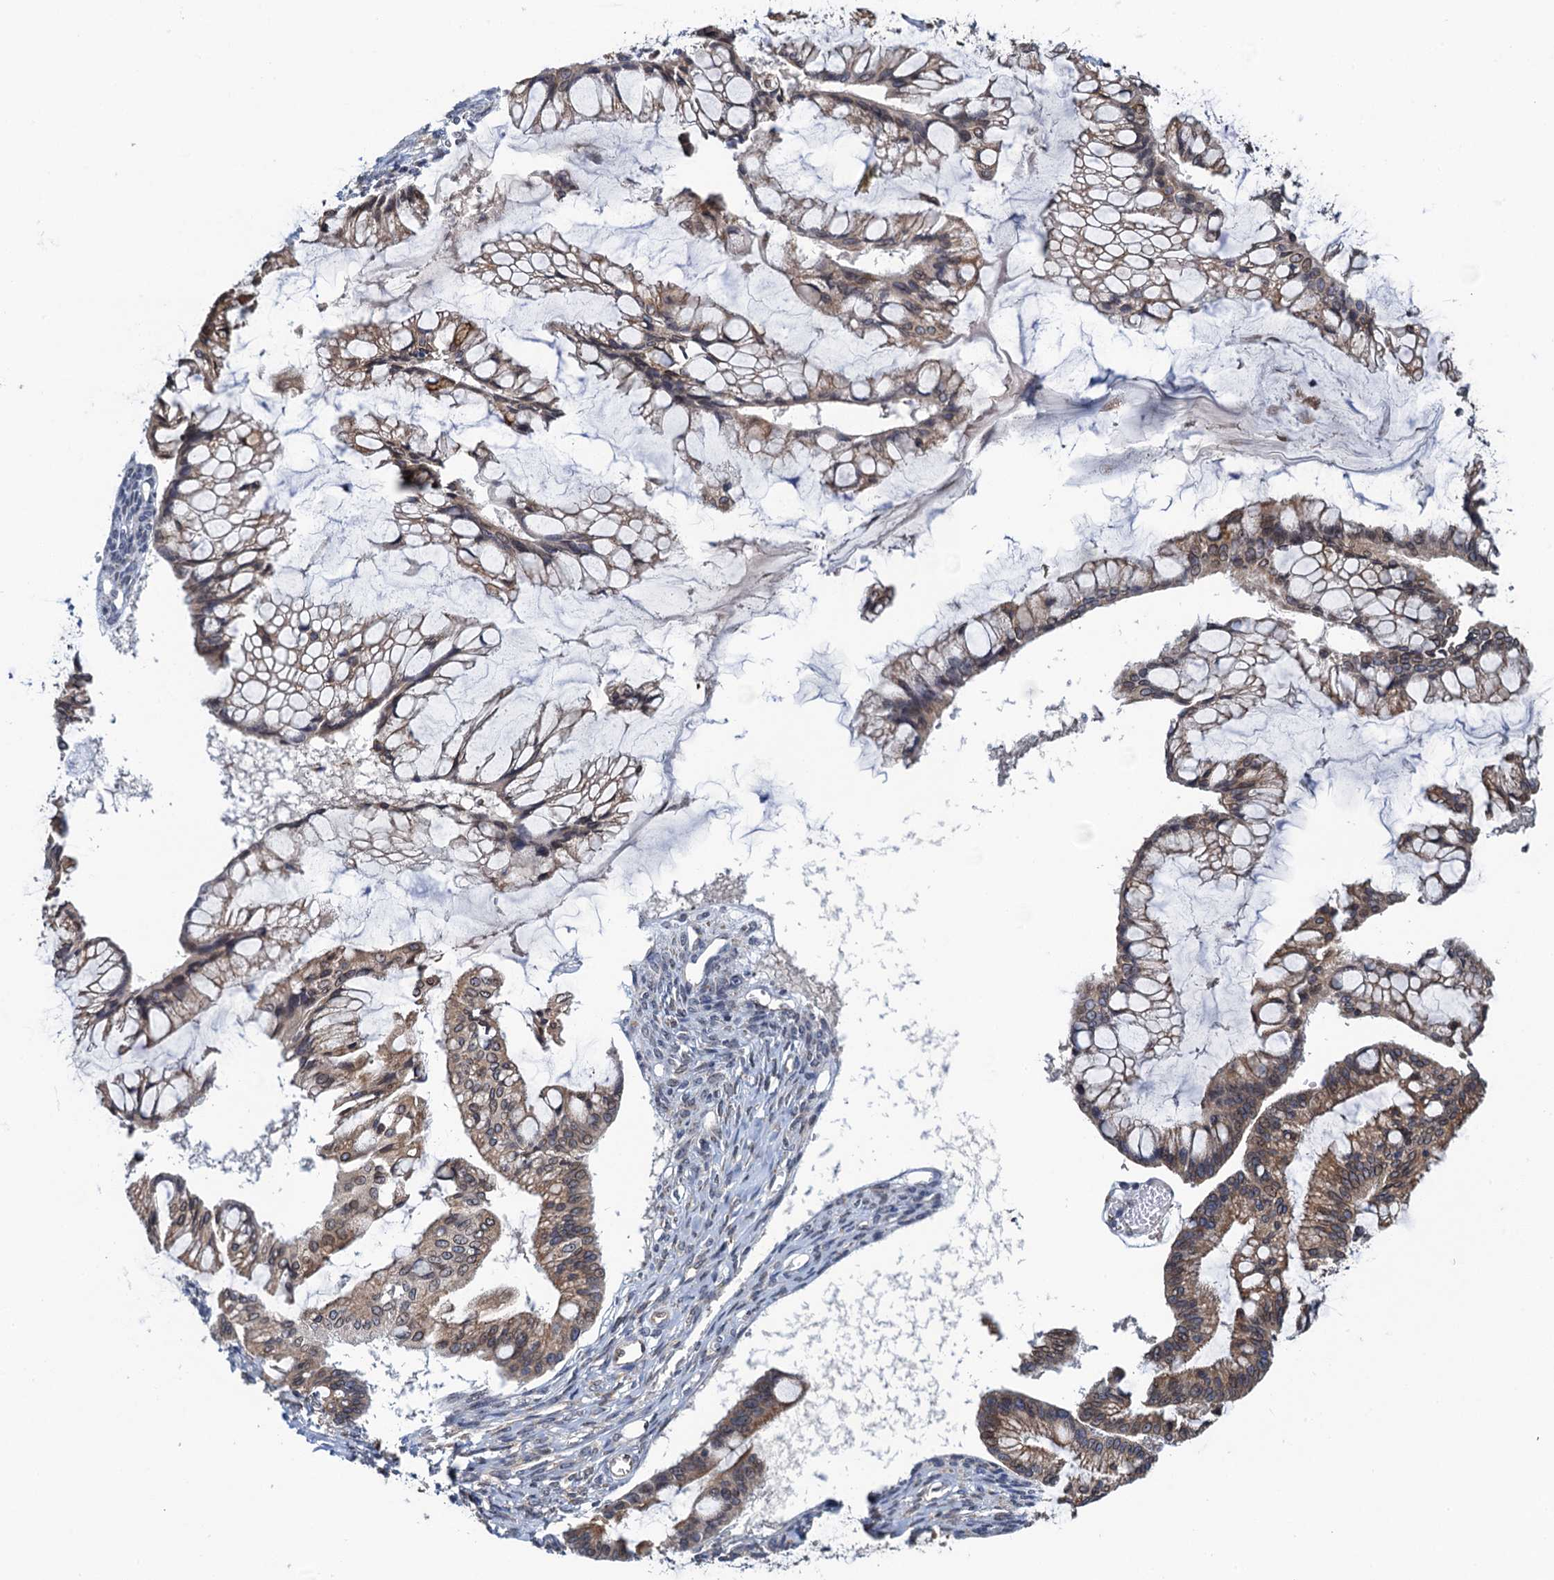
{"staining": {"intensity": "moderate", "quantity": ">75%", "location": "cytoplasmic/membranous"}, "tissue": "ovarian cancer", "cell_type": "Tumor cells", "image_type": "cancer", "snomed": [{"axis": "morphology", "description": "Cystadenocarcinoma, mucinous, NOS"}, {"axis": "topography", "description": "Ovary"}], "caption": "A micrograph showing moderate cytoplasmic/membranous positivity in about >75% of tumor cells in ovarian mucinous cystadenocarcinoma, as visualized by brown immunohistochemical staining.", "gene": "EVX2", "patient": {"sex": "female", "age": 73}}